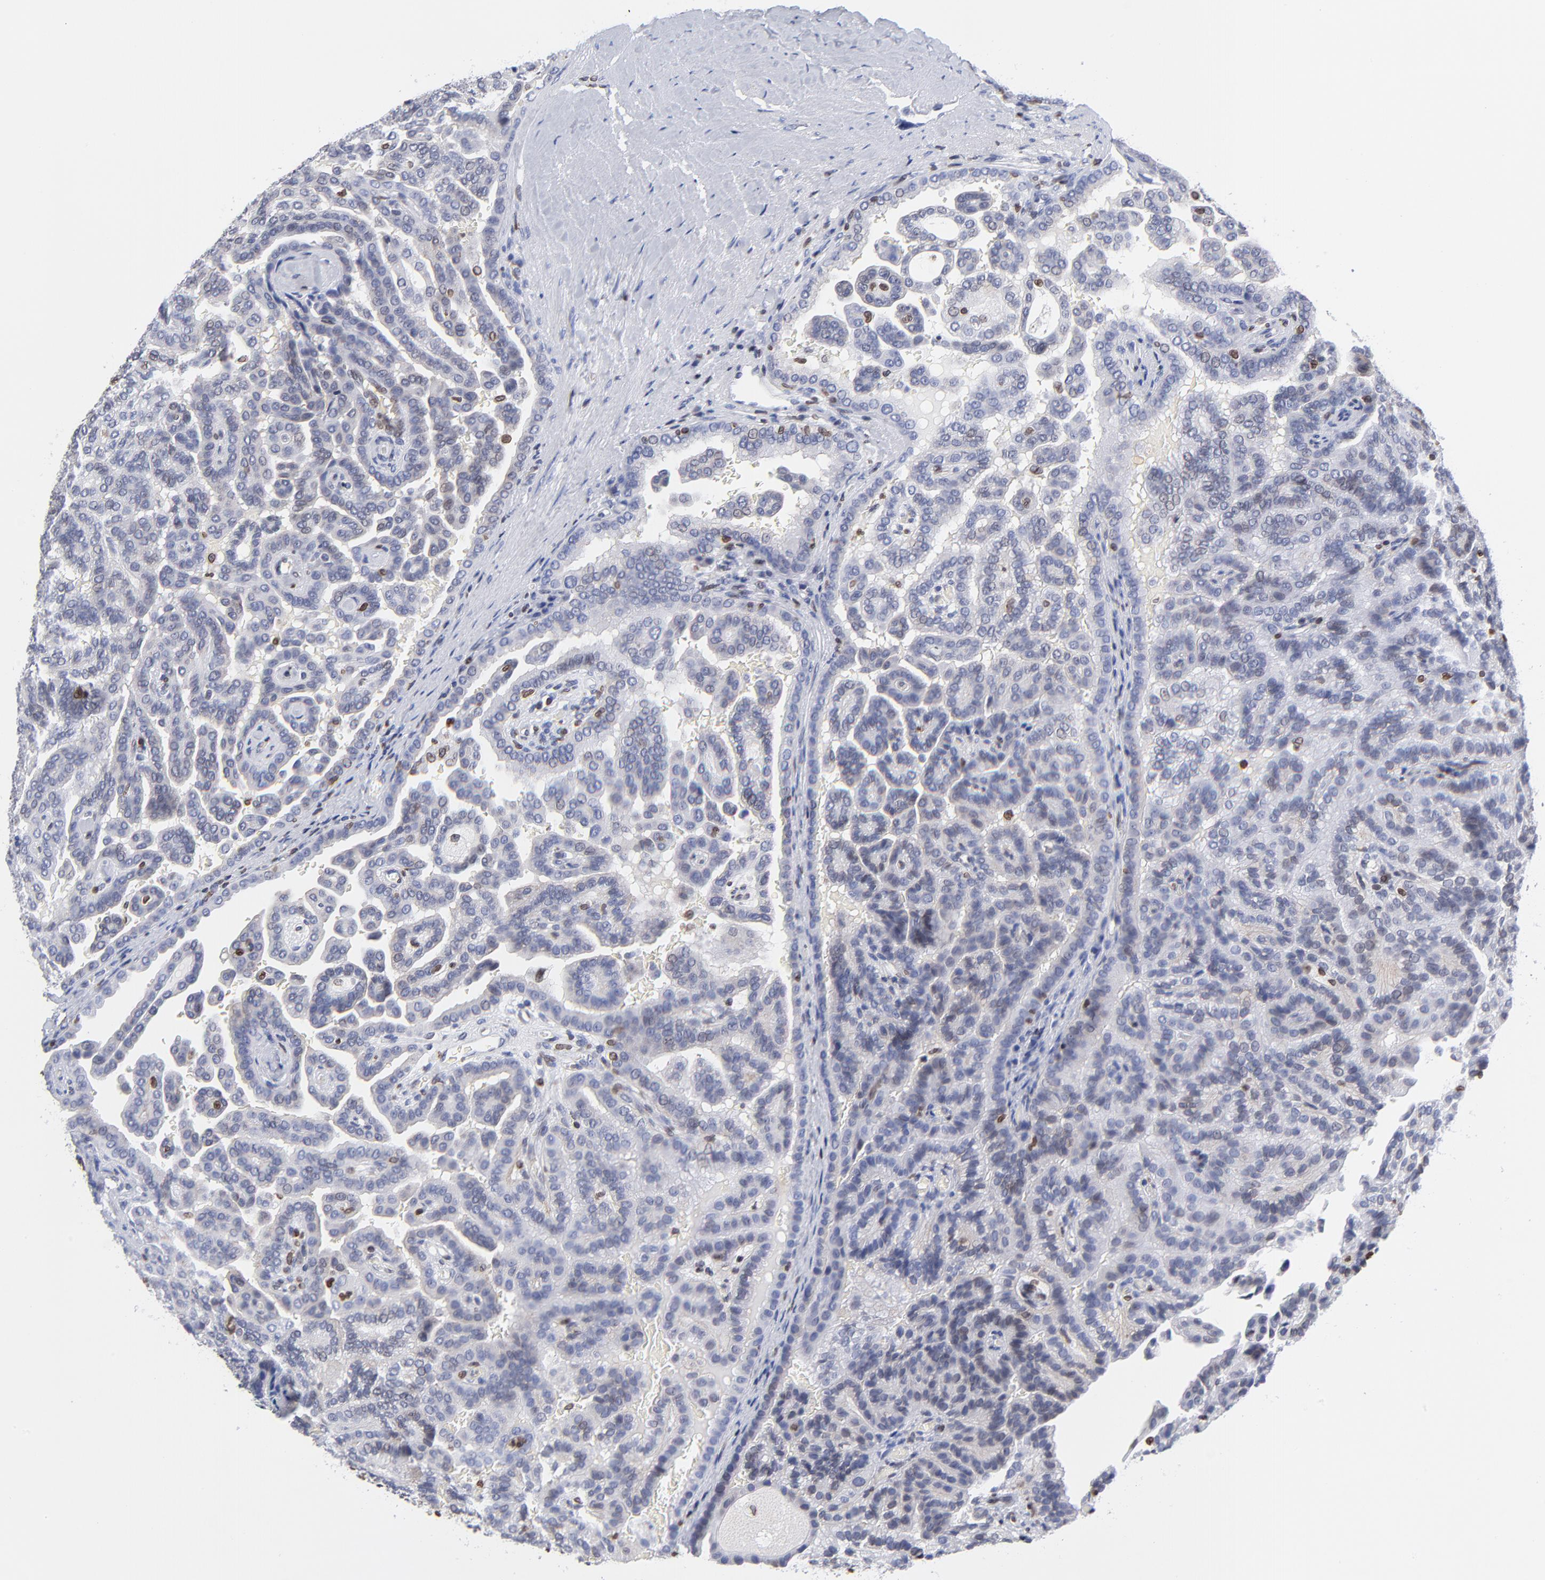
{"staining": {"intensity": "moderate", "quantity": "<25%", "location": "cytoplasmic/membranous,nuclear"}, "tissue": "renal cancer", "cell_type": "Tumor cells", "image_type": "cancer", "snomed": [{"axis": "morphology", "description": "Adenocarcinoma, NOS"}, {"axis": "topography", "description": "Kidney"}], "caption": "Tumor cells demonstrate moderate cytoplasmic/membranous and nuclear expression in about <25% of cells in renal adenocarcinoma.", "gene": "THAP7", "patient": {"sex": "male", "age": 61}}